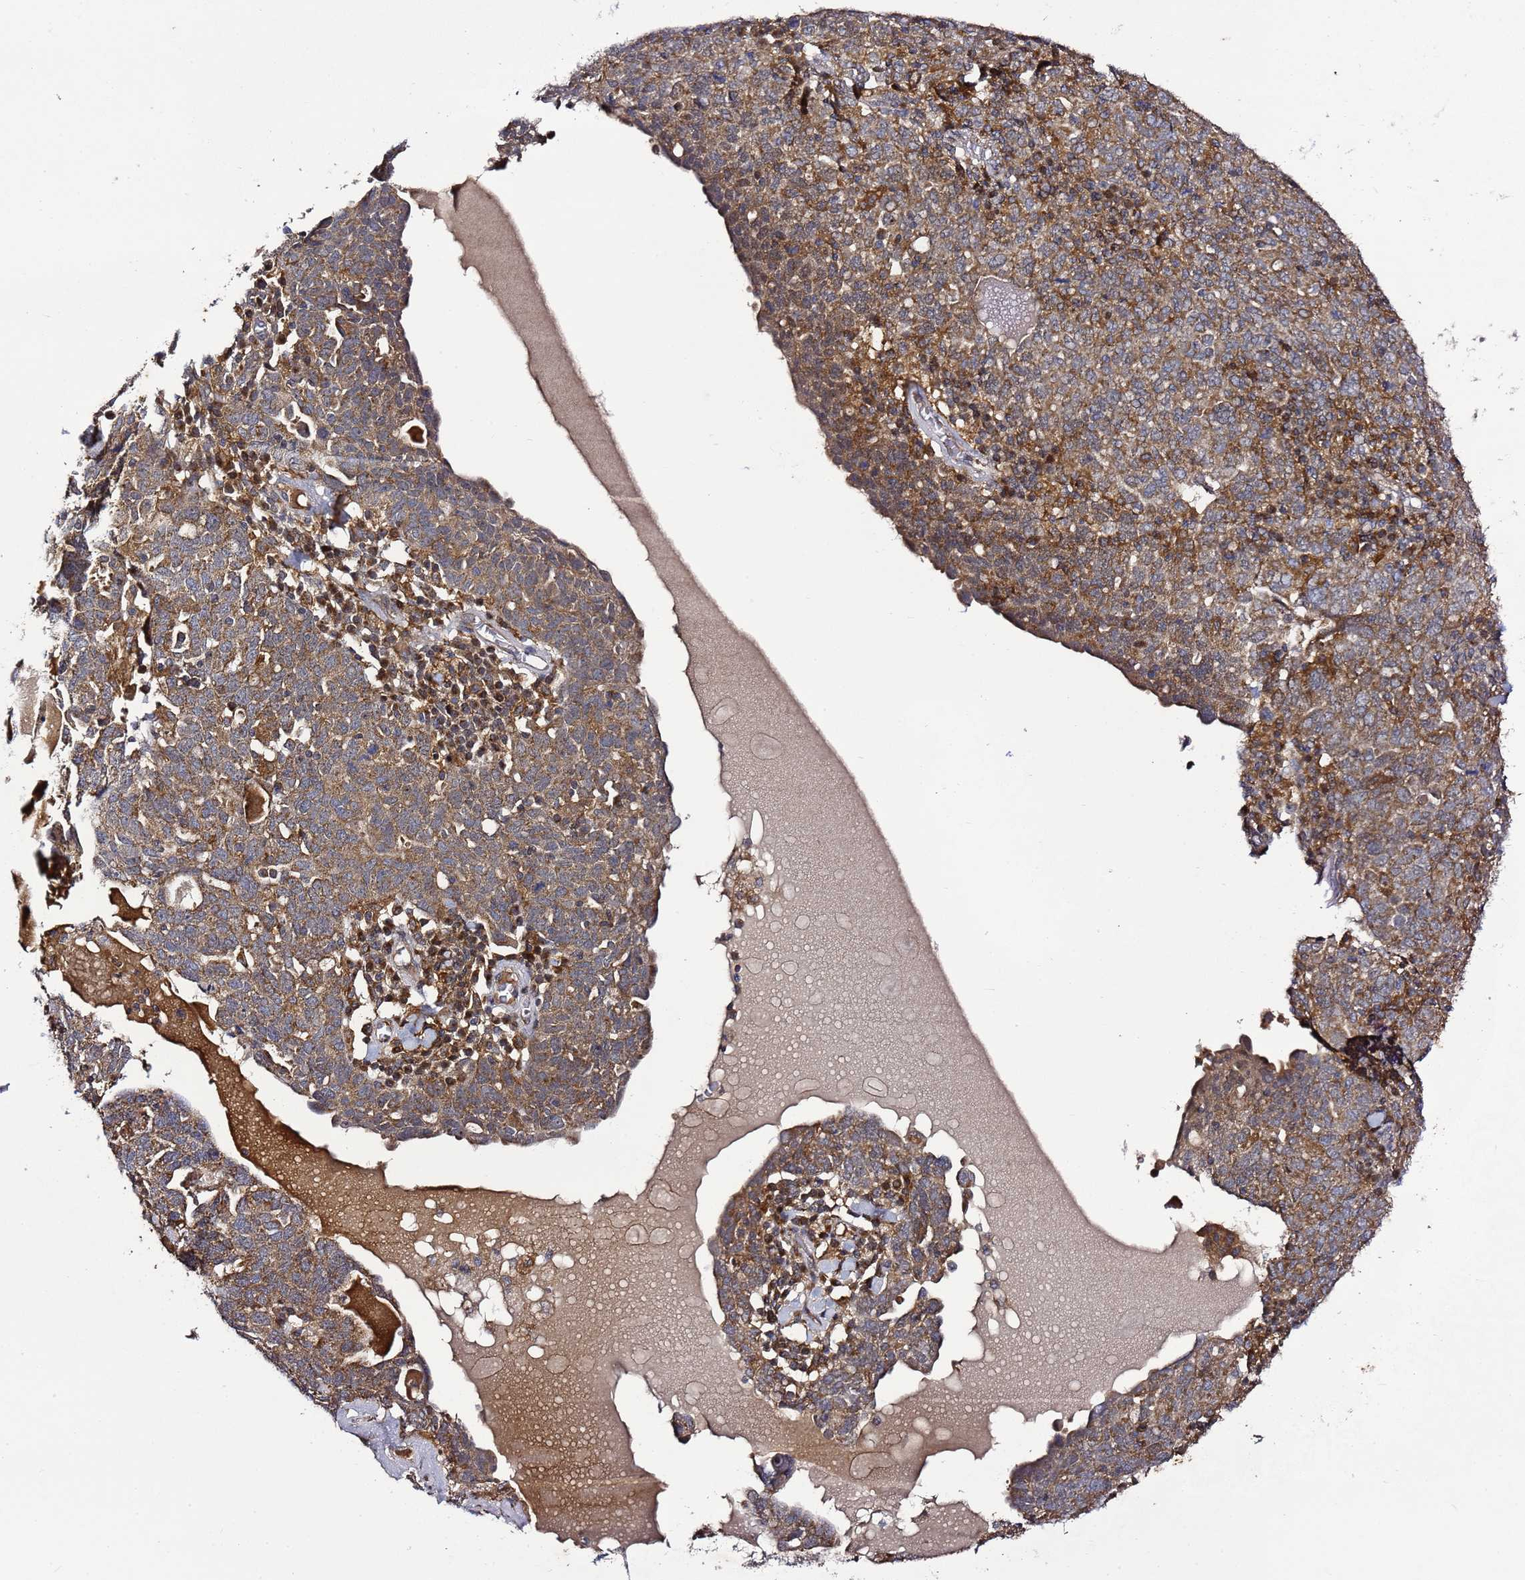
{"staining": {"intensity": "moderate", "quantity": ">75%", "location": "cytoplasmic/membranous"}, "tissue": "ovarian cancer", "cell_type": "Tumor cells", "image_type": "cancer", "snomed": [{"axis": "morphology", "description": "Carcinoma, endometroid"}, {"axis": "topography", "description": "Ovary"}], "caption": "Brown immunohistochemical staining in ovarian cancer demonstrates moderate cytoplasmic/membranous staining in approximately >75% of tumor cells. (DAB IHC, brown staining for protein, blue staining for nuclei).", "gene": "TMEM176B", "patient": {"sex": "female", "age": 62}}